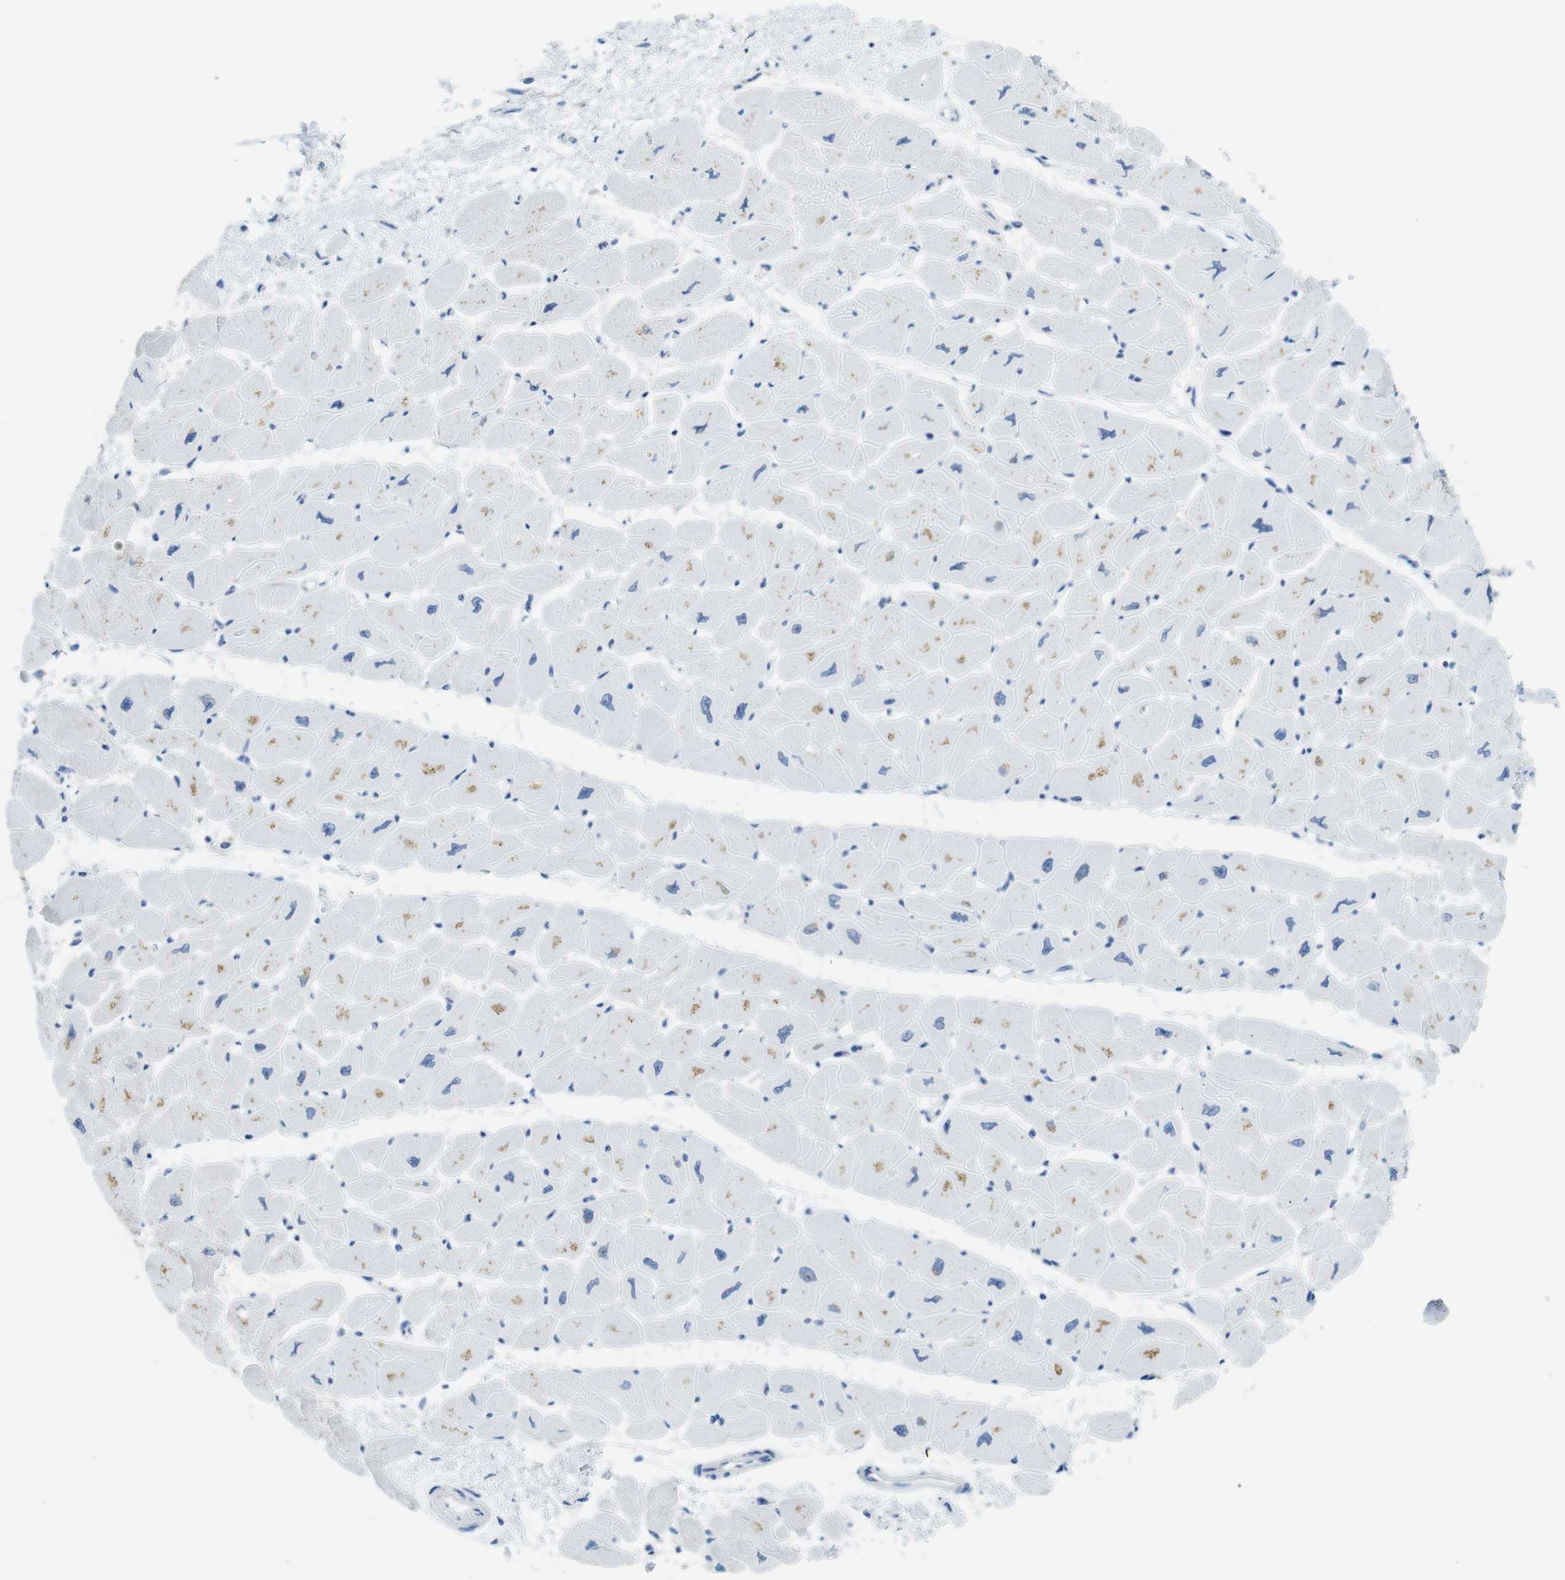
{"staining": {"intensity": "negative", "quantity": "none", "location": "none"}, "tissue": "heart muscle", "cell_type": "Cardiomyocytes", "image_type": "normal", "snomed": [{"axis": "morphology", "description": "Normal tissue, NOS"}, {"axis": "topography", "description": "Heart"}], "caption": "Protein analysis of normal heart muscle displays no significant expression in cardiomyocytes.", "gene": "CLPTM1L", "patient": {"sex": "female", "age": 54}}